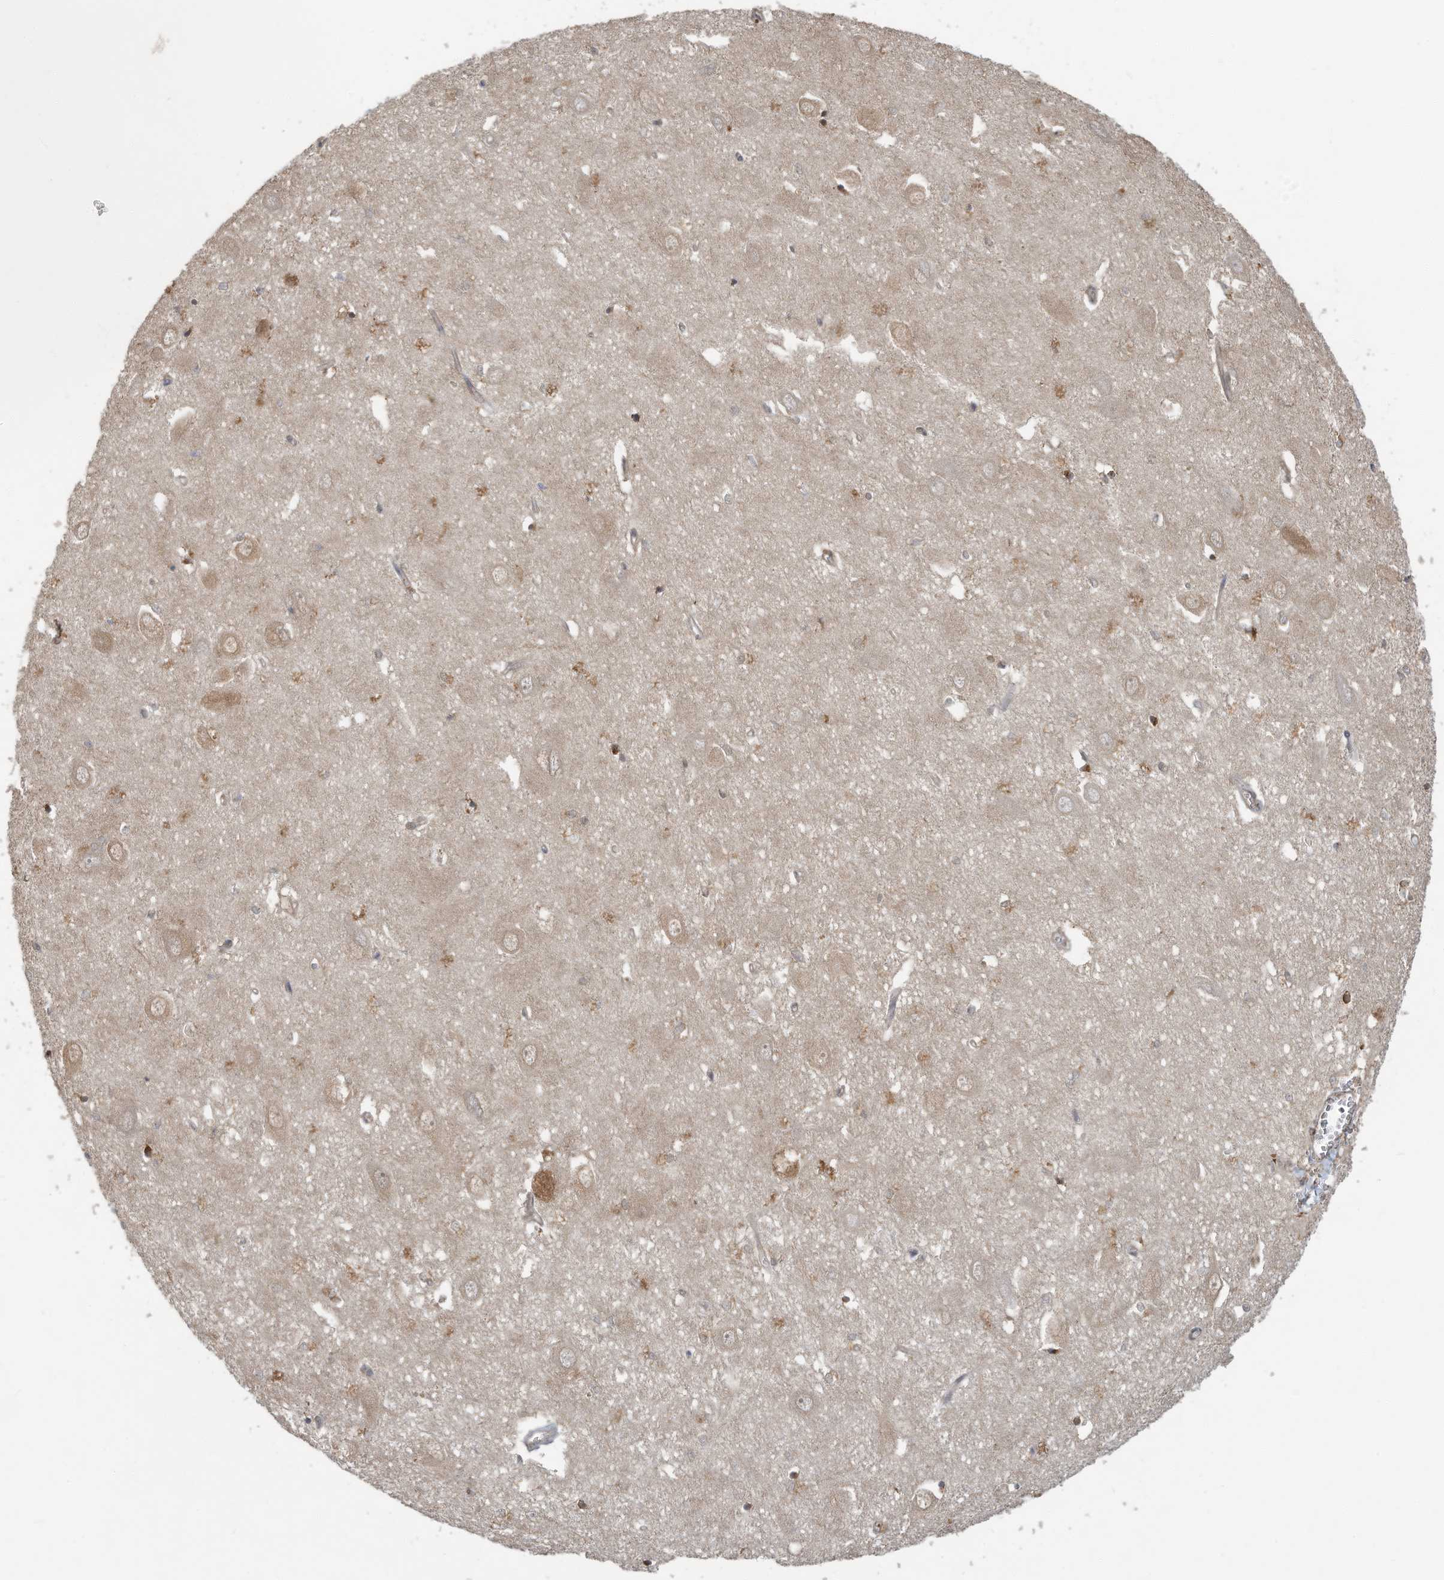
{"staining": {"intensity": "moderate", "quantity": "<25%", "location": "cytoplasmic/membranous"}, "tissue": "hippocampus", "cell_type": "Glial cells", "image_type": "normal", "snomed": [{"axis": "morphology", "description": "Normal tissue, NOS"}, {"axis": "topography", "description": "Hippocampus"}], "caption": "Immunohistochemistry (DAB (3,3'-diaminobenzidine)) staining of unremarkable human hippocampus demonstrates moderate cytoplasmic/membranous protein positivity in about <25% of glial cells.", "gene": "ERI2", "patient": {"sex": "female", "age": 64}}